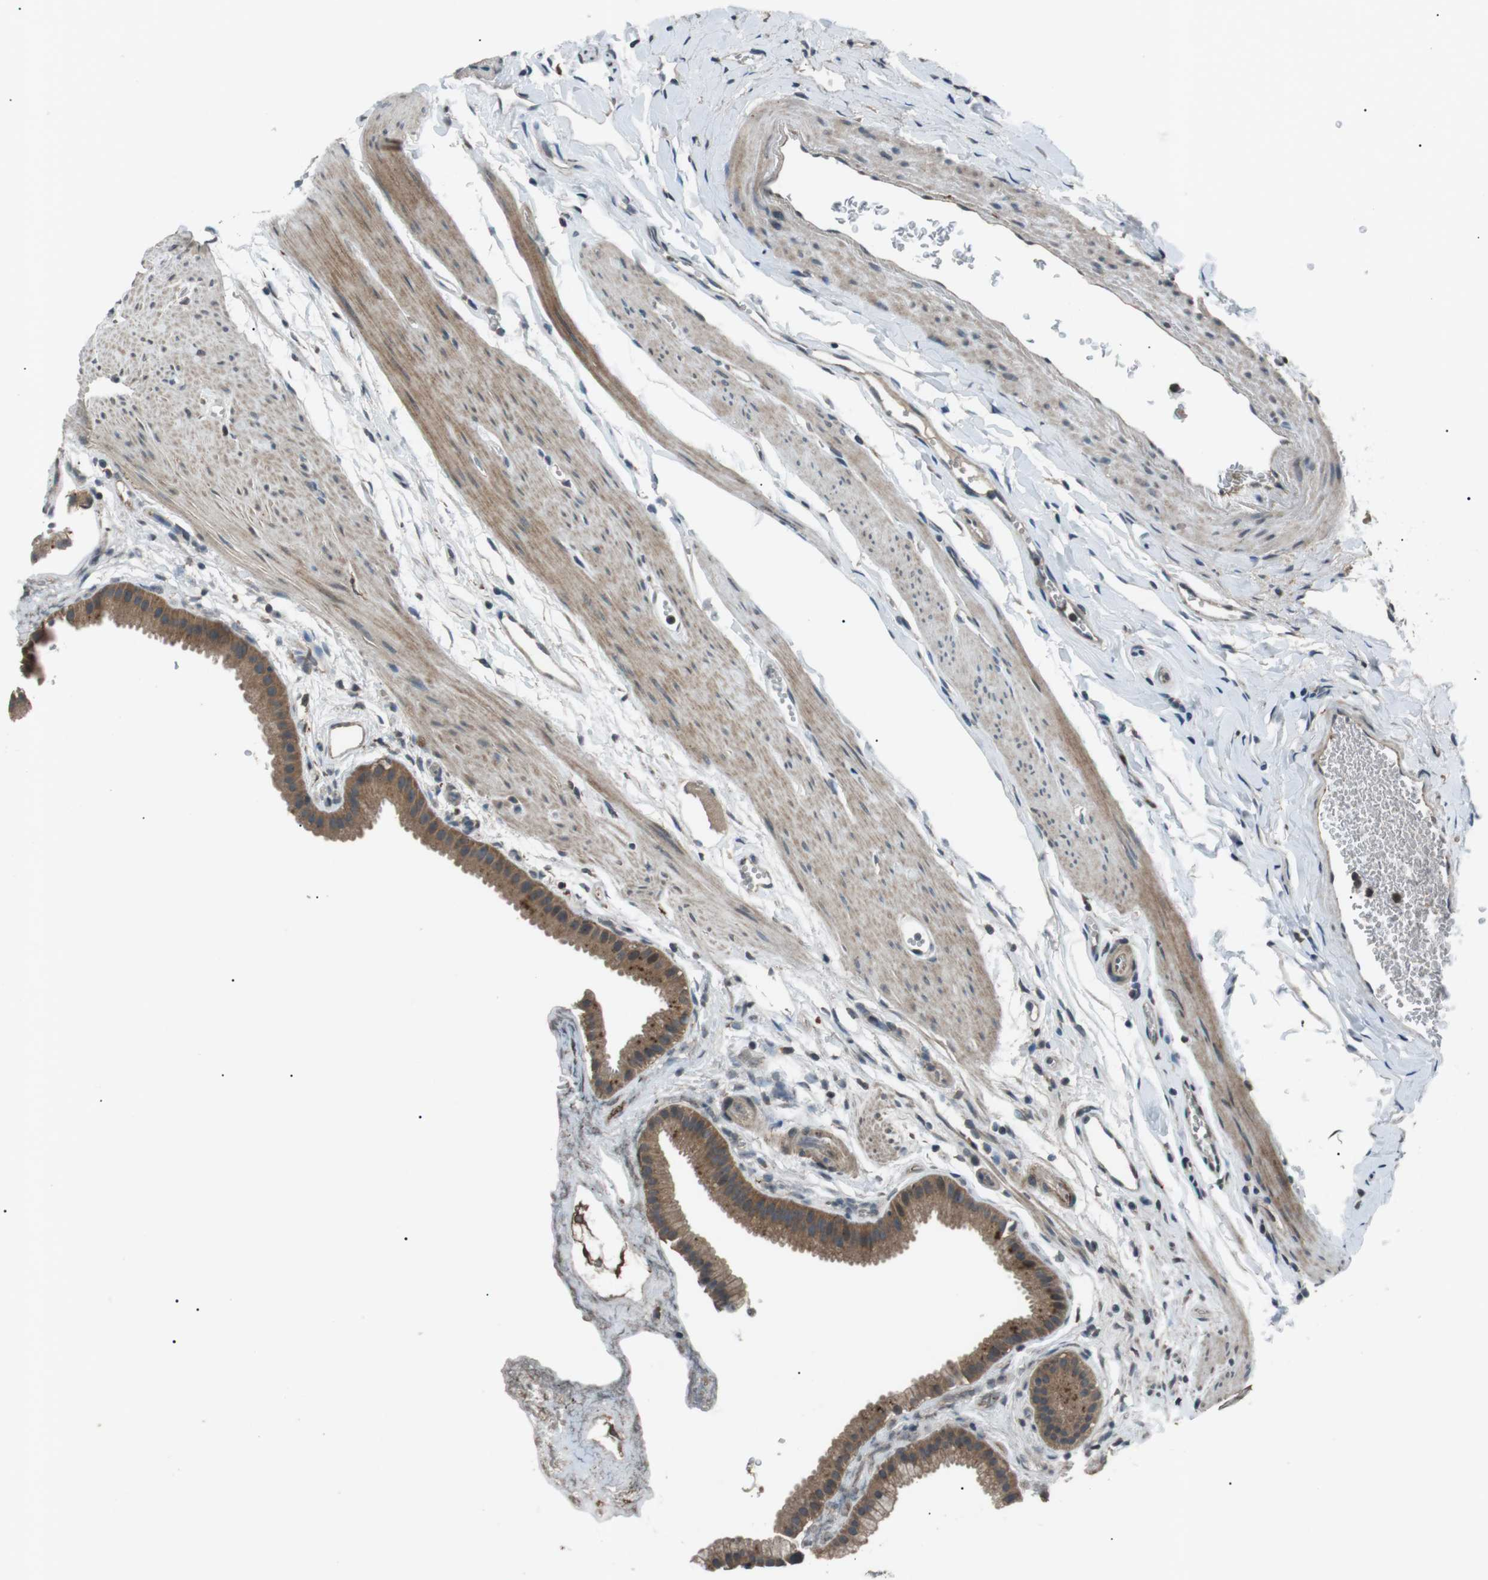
{"staining": {"intensity": "moderate", "quantity": ">75%", "location": "cytoplasmic/membranous"}, "tissue": "gallbladder", "cell_type": "Glandular cells", "image_type": "normal", "snomed": [{"axis": "morphology", "description": "Normal tissue, NOS"}, {"axis": "topography", "description": "Gallbladder"}], "caption": "A medium amount of moderate cytoplasmic/membranous staining is seen in approximately >75% of glandular cells in normal gallbladder.", "gene": "NEK7", "patient": {"sex": "female", "age": 64}}